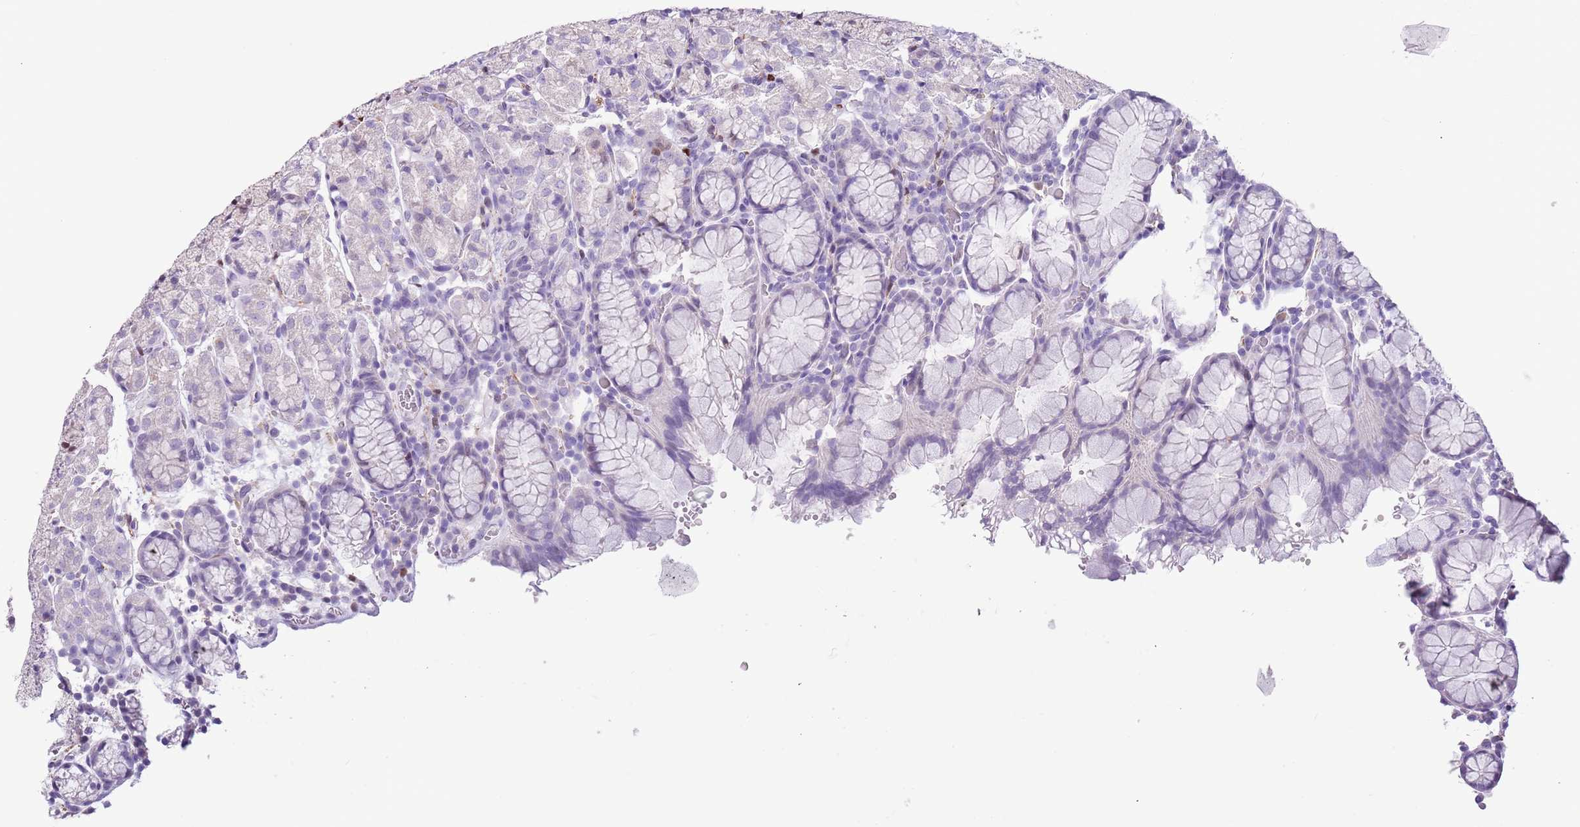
{"staining": {"intensity": "negative", "quantity": "none", "location": "none"}, "tissue": "stomach", "cell_type": "Glandular cells", "image_type": "normal", "snomed": [{"axis": "morphology", "description": "Normal tissue, NOS"}, {"axis": "topography", "description": "Stomach, upper"}, {"axis": "topography", "description": "Stomach"}], "caption": "Glandular cells show no significant protein staining in unremarkable stomach.", "gene": "SLC7A14", "patient": {"sex": "male", "age": 62}}